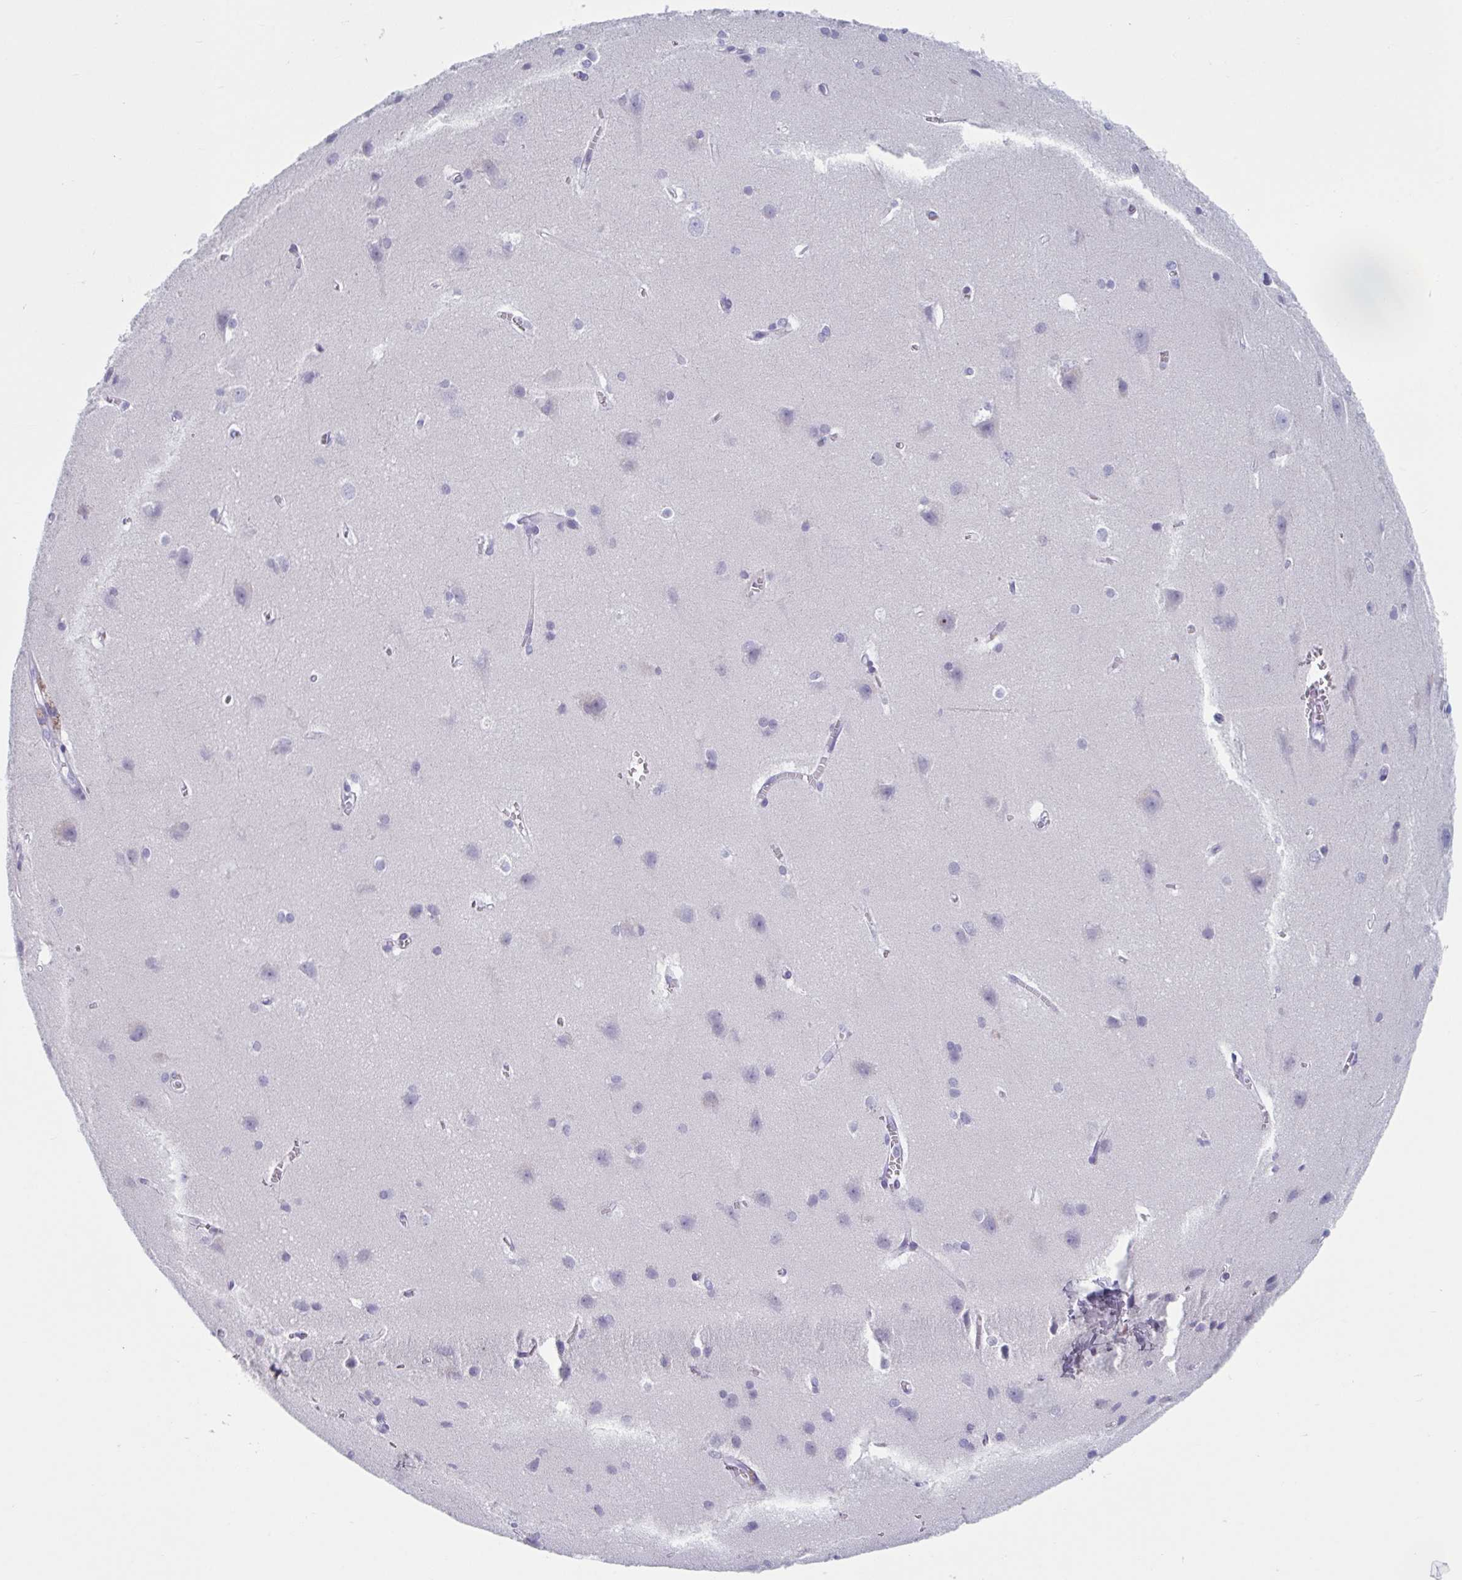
{"staining": {"intensity": "negative", "quantity": "none", "location": "none"}, "tissue": "cerebral cortex", "cell_type": "Endothelial cells", "image_type": "normal", "snomed": [{"axis": "morphology", "description": "Normal tissue, NOS"}, {"axis": "topography", "description": "Cerebral cortex"}], "caption": "Immunohistochemistry (IHC) of normal human cerebral cortex exhibits no positivity in endothelial cells. (DAB immunohistochemistry visualized using brightfield microscopy, high magnification).", "gene": "HSD11B2", "patient": {"sex": "male", "age": 37}}